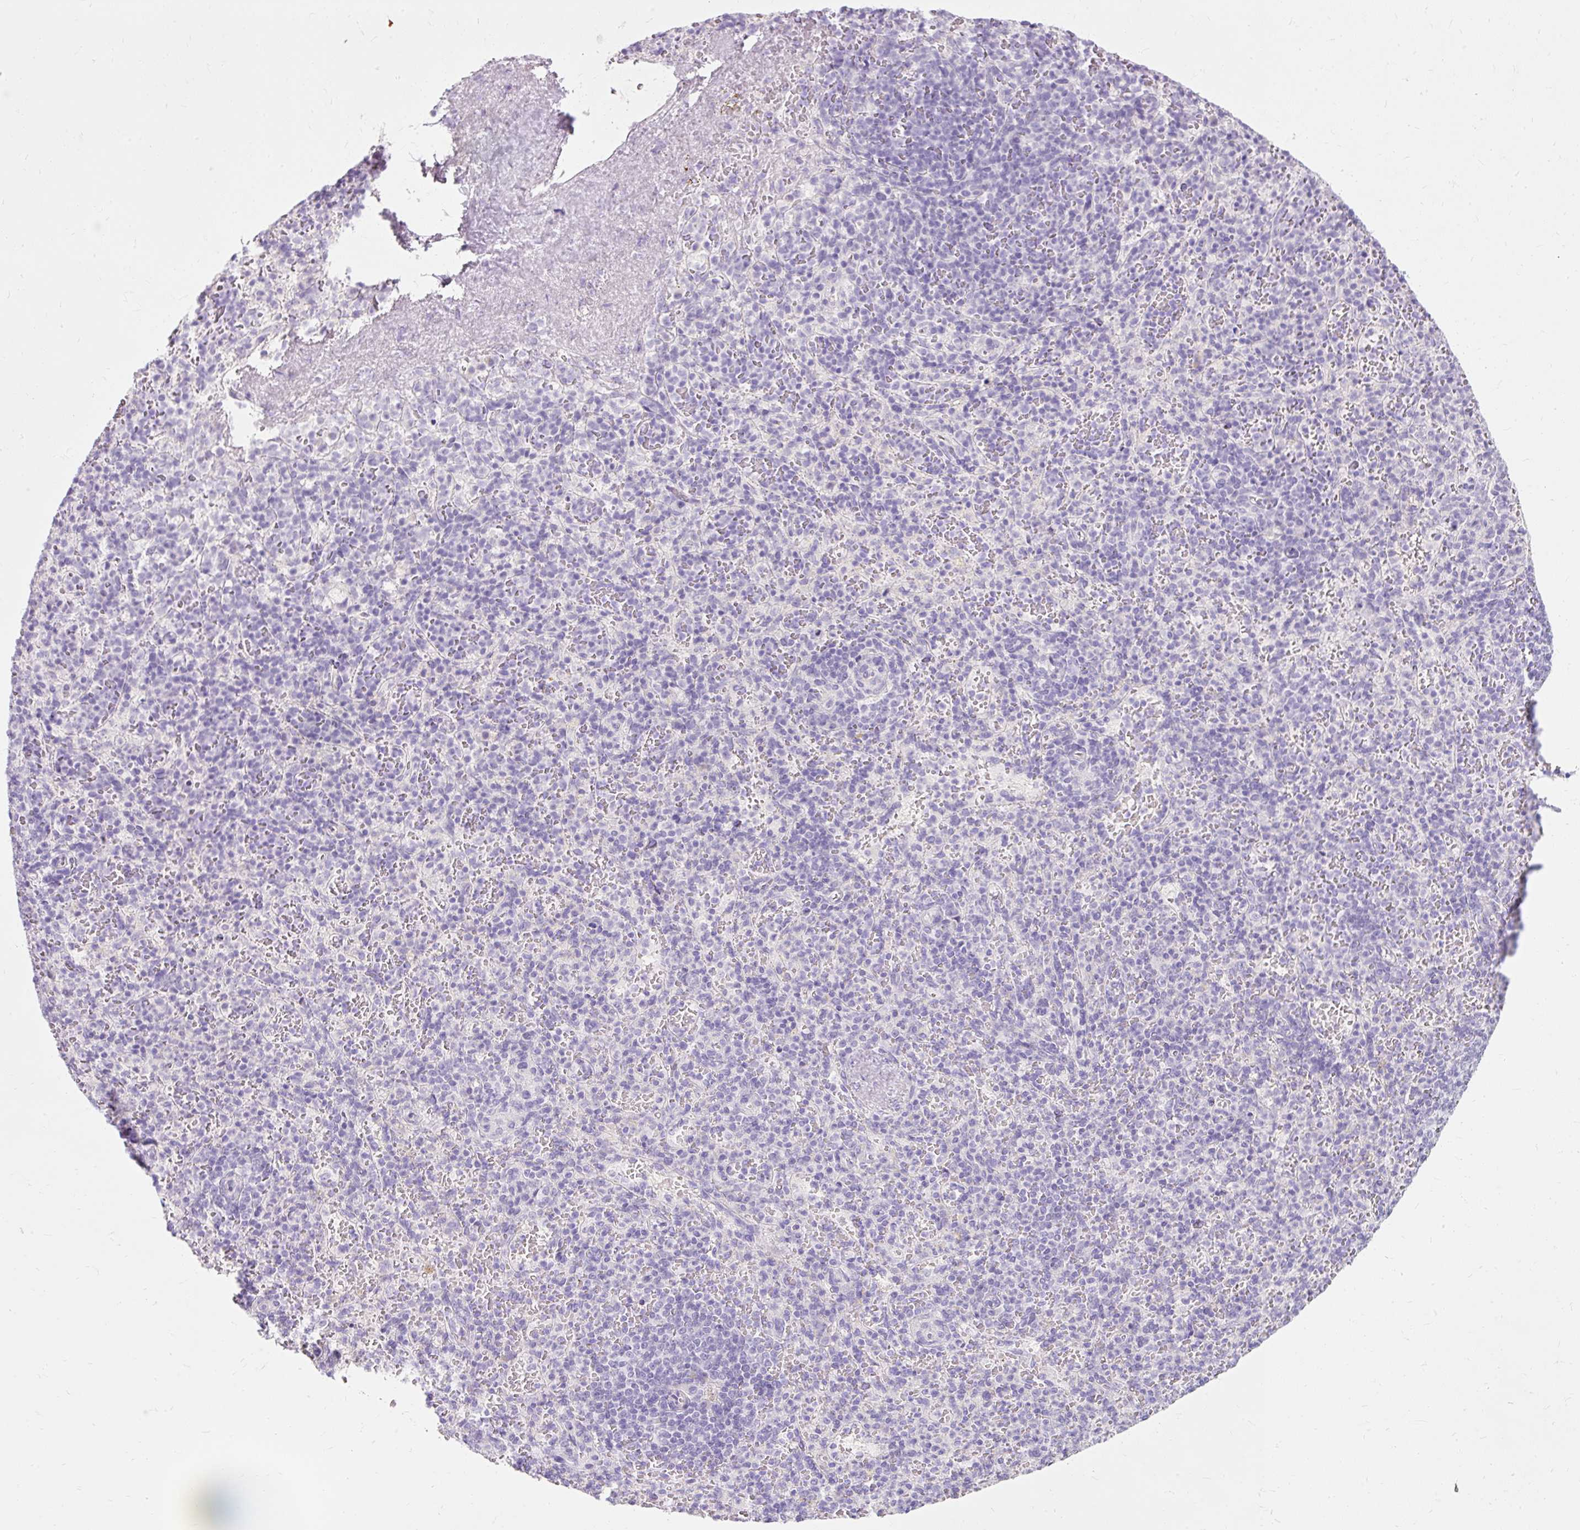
{"staining": {"intensity": "negative", "quantity": "none", "location": "none"}, "tissue": "spleen", "cell_type": "Cells in red pulp", "image_type": "normal", "snomed": [{"axis": "morphology", "description": "Normal tissue, NOS"}, {"axis": "topography", "description": "Spleen"}], "caption": "This is a photomicrograph of IHC staining of normal spleen, which shows no positivity in cells in red pulp. Nuclei are stained in blue.", "gene": "TMEM213", "patient": {"sex": "female", "age": 74}}